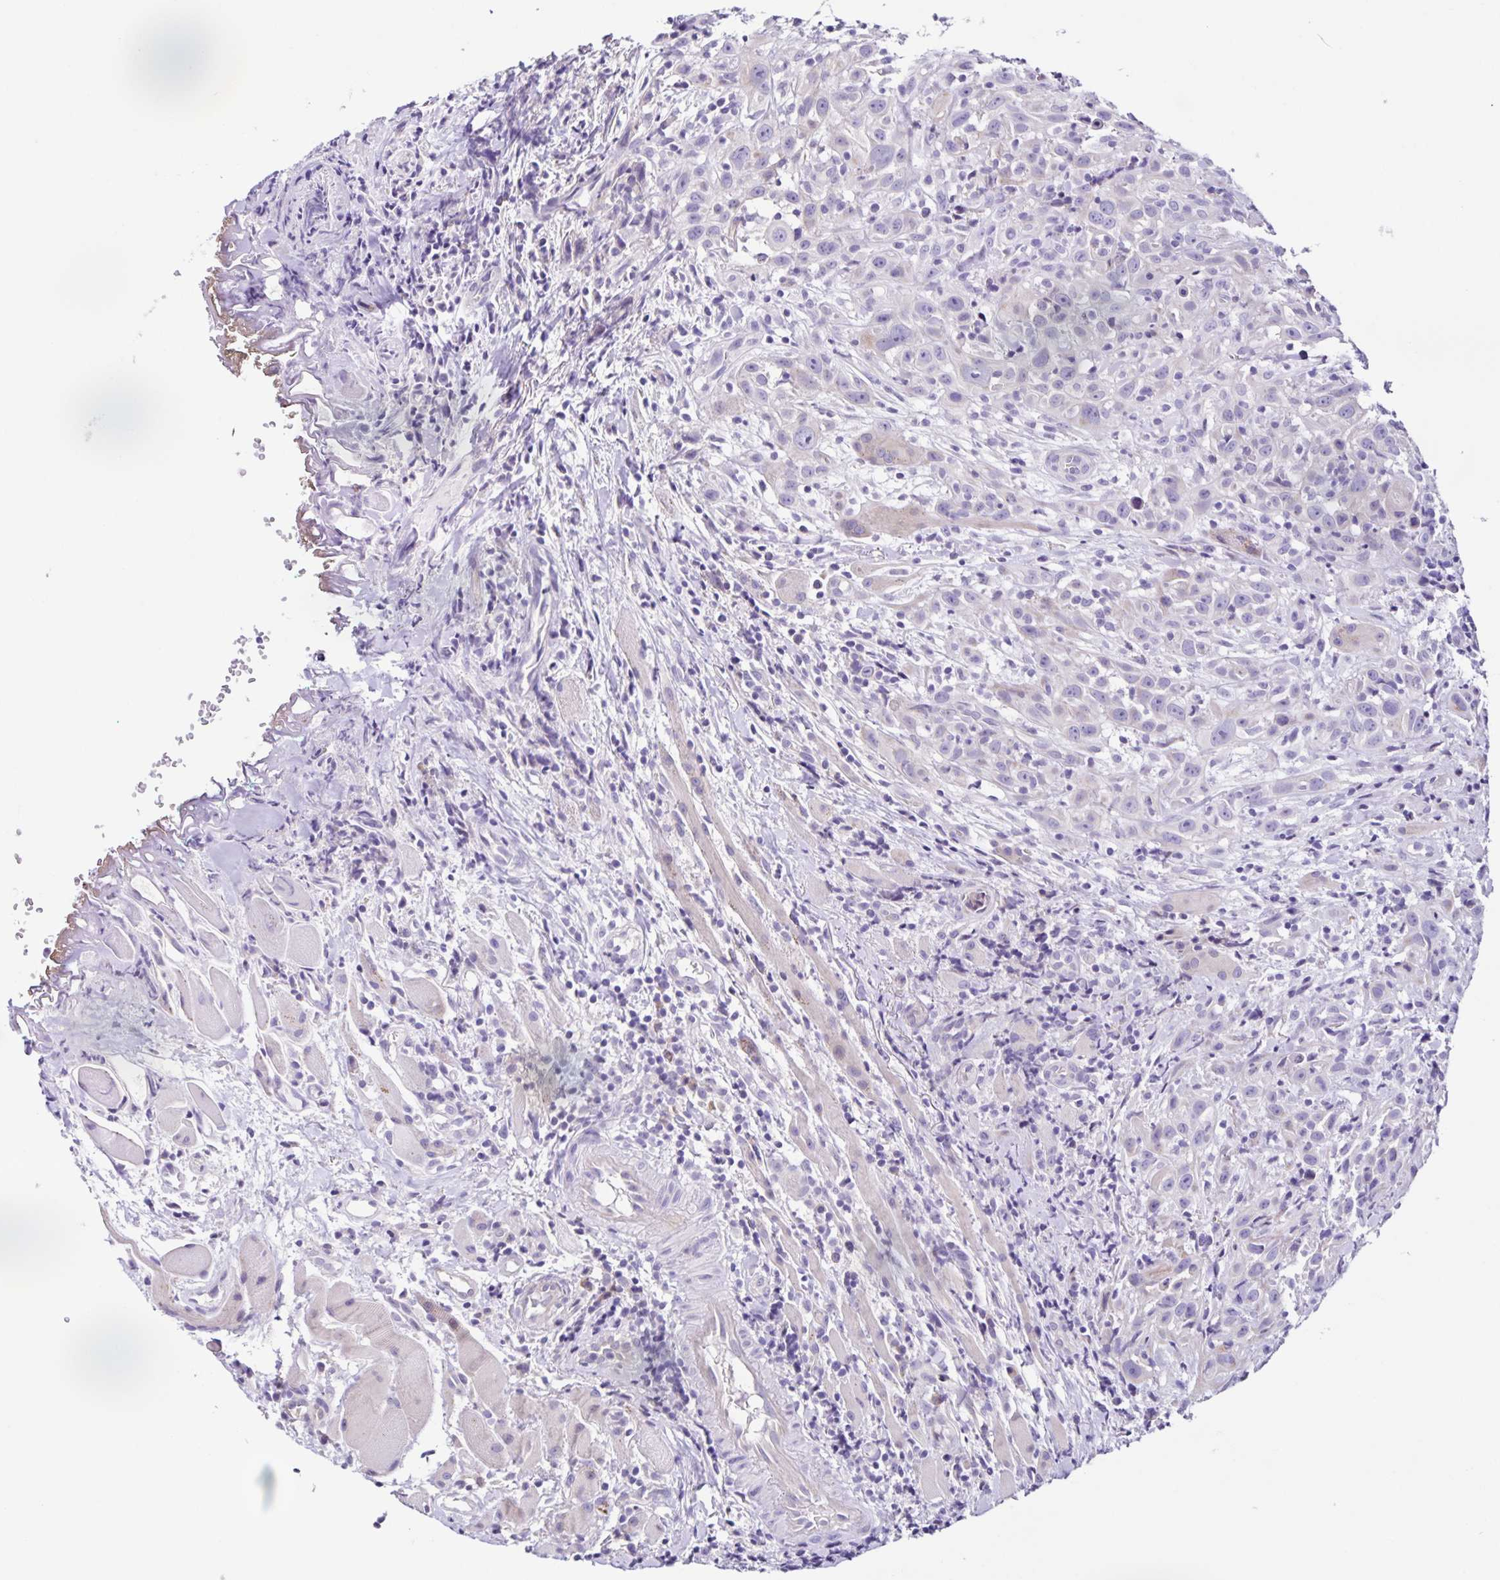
{"staining": {"intensity": "negative", "quantity": "none", "location": "none"}, "tissue": "head and neck cancer", "cell_type": "Tumor cells", "image_type": "cancer", "snomed": [{"axis": "morphology", "description": "Squamous cell carcinoma, NOS"}, {"axis": "topography", "description": "Head-Neck"}], "caption": "DAB immunohistochemical staining of head and neck squamous cell carcinoma reveals no significant positivity in tumor cells.", "gene": "RNFT2", "patient": {"sex": "female", "age": 95}}